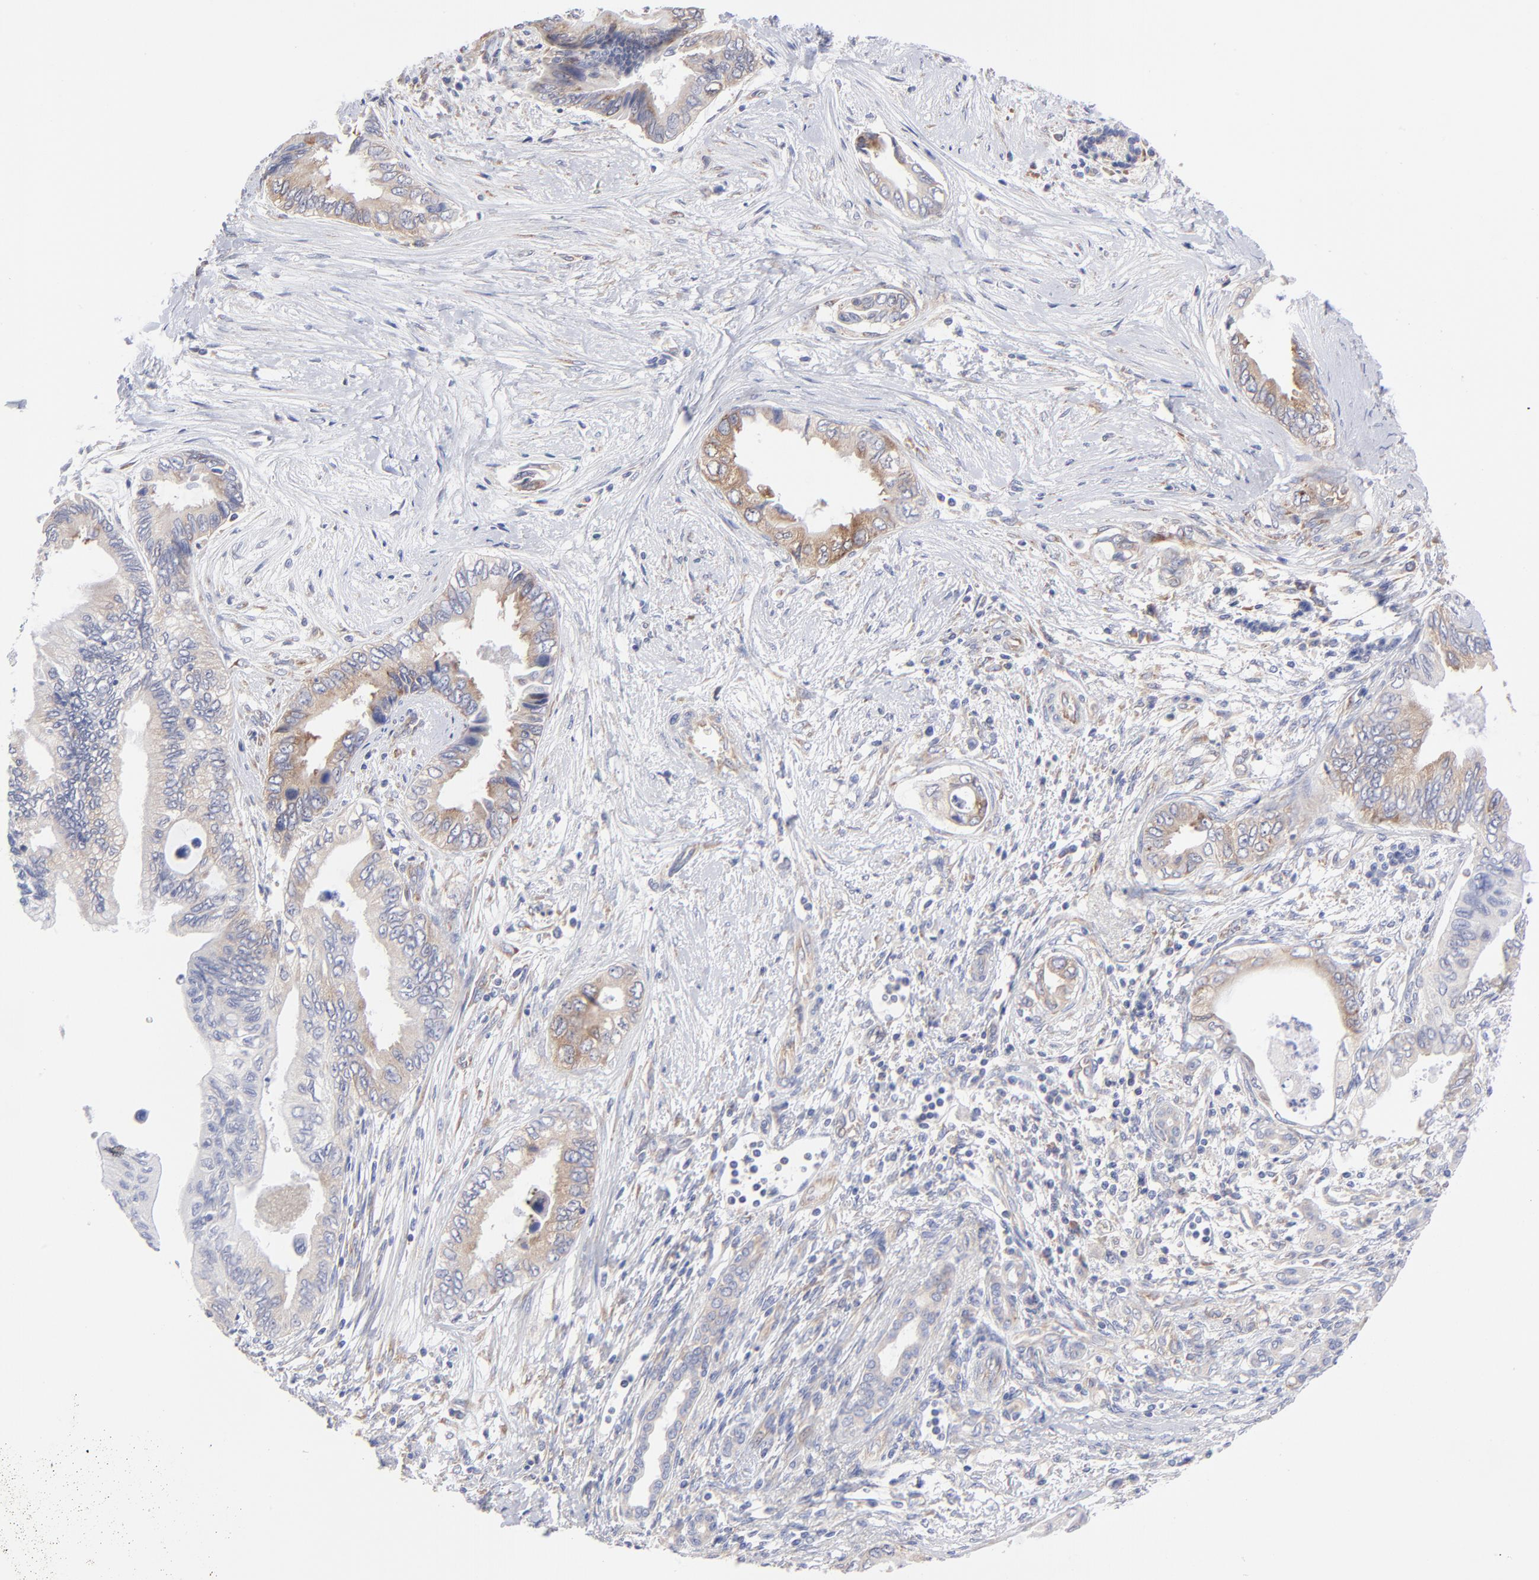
{"staining": {"intensity": "moderate", "quantity": "<25%", "location": "cytoplasmic/membranous"}, "tissue": "pancreatic cancer", "cell_type": "Tumor cells", "image_type": "cancer", "snomed": [{"axis": "morphology", "description": "Adenocarcinoma, NOS"}, {"axis": "topography", "description": "Pancreas"}], "caption": "Human pancreatic cancer (adenocarcinoma) stained with a protein marker shows moderate staining in tumor cells.", "gene": "EIF2AK2", "patient": {"sex": "female", "age": 66}}